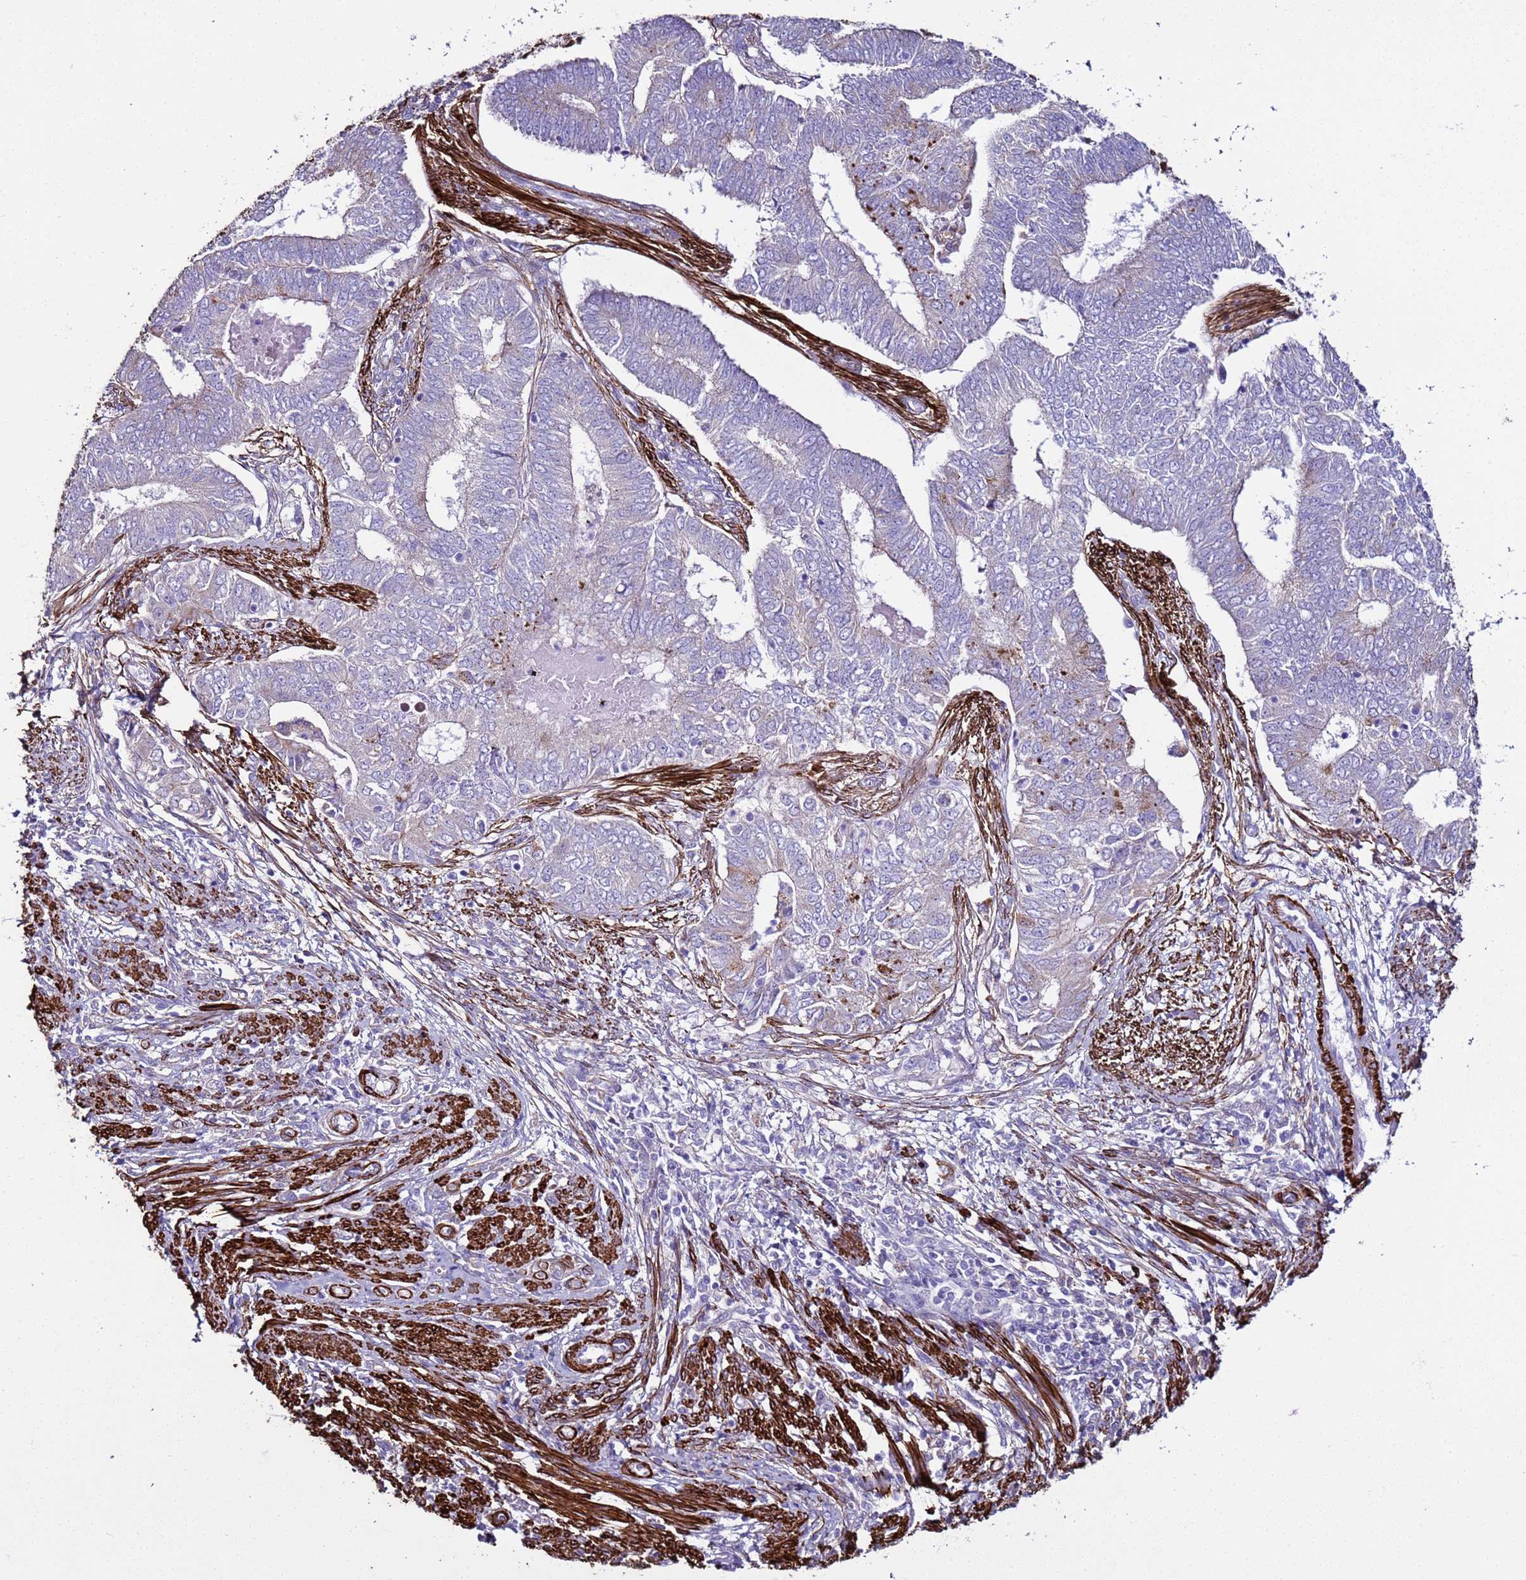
{"staining": {"intensity": "negative", "quantity": "none", "location": "none"}, "tissue": "endometrial cancer", "cell_type": "Tumor cells", "image_type": "cancer", "snomed": [{"axis": "morphology", "description": "Adenocarcinoma, NOS"}, {"axis": "topography", "description": "Endometrium"}], "caption": "DAB (3,3'-diaminobenzidine) immunohistochemical staining of human endometrial cancer shows no significant staining in tumor cells.", "gene": "RABL2B", "patient": {"sex": "female", "age": 62}}